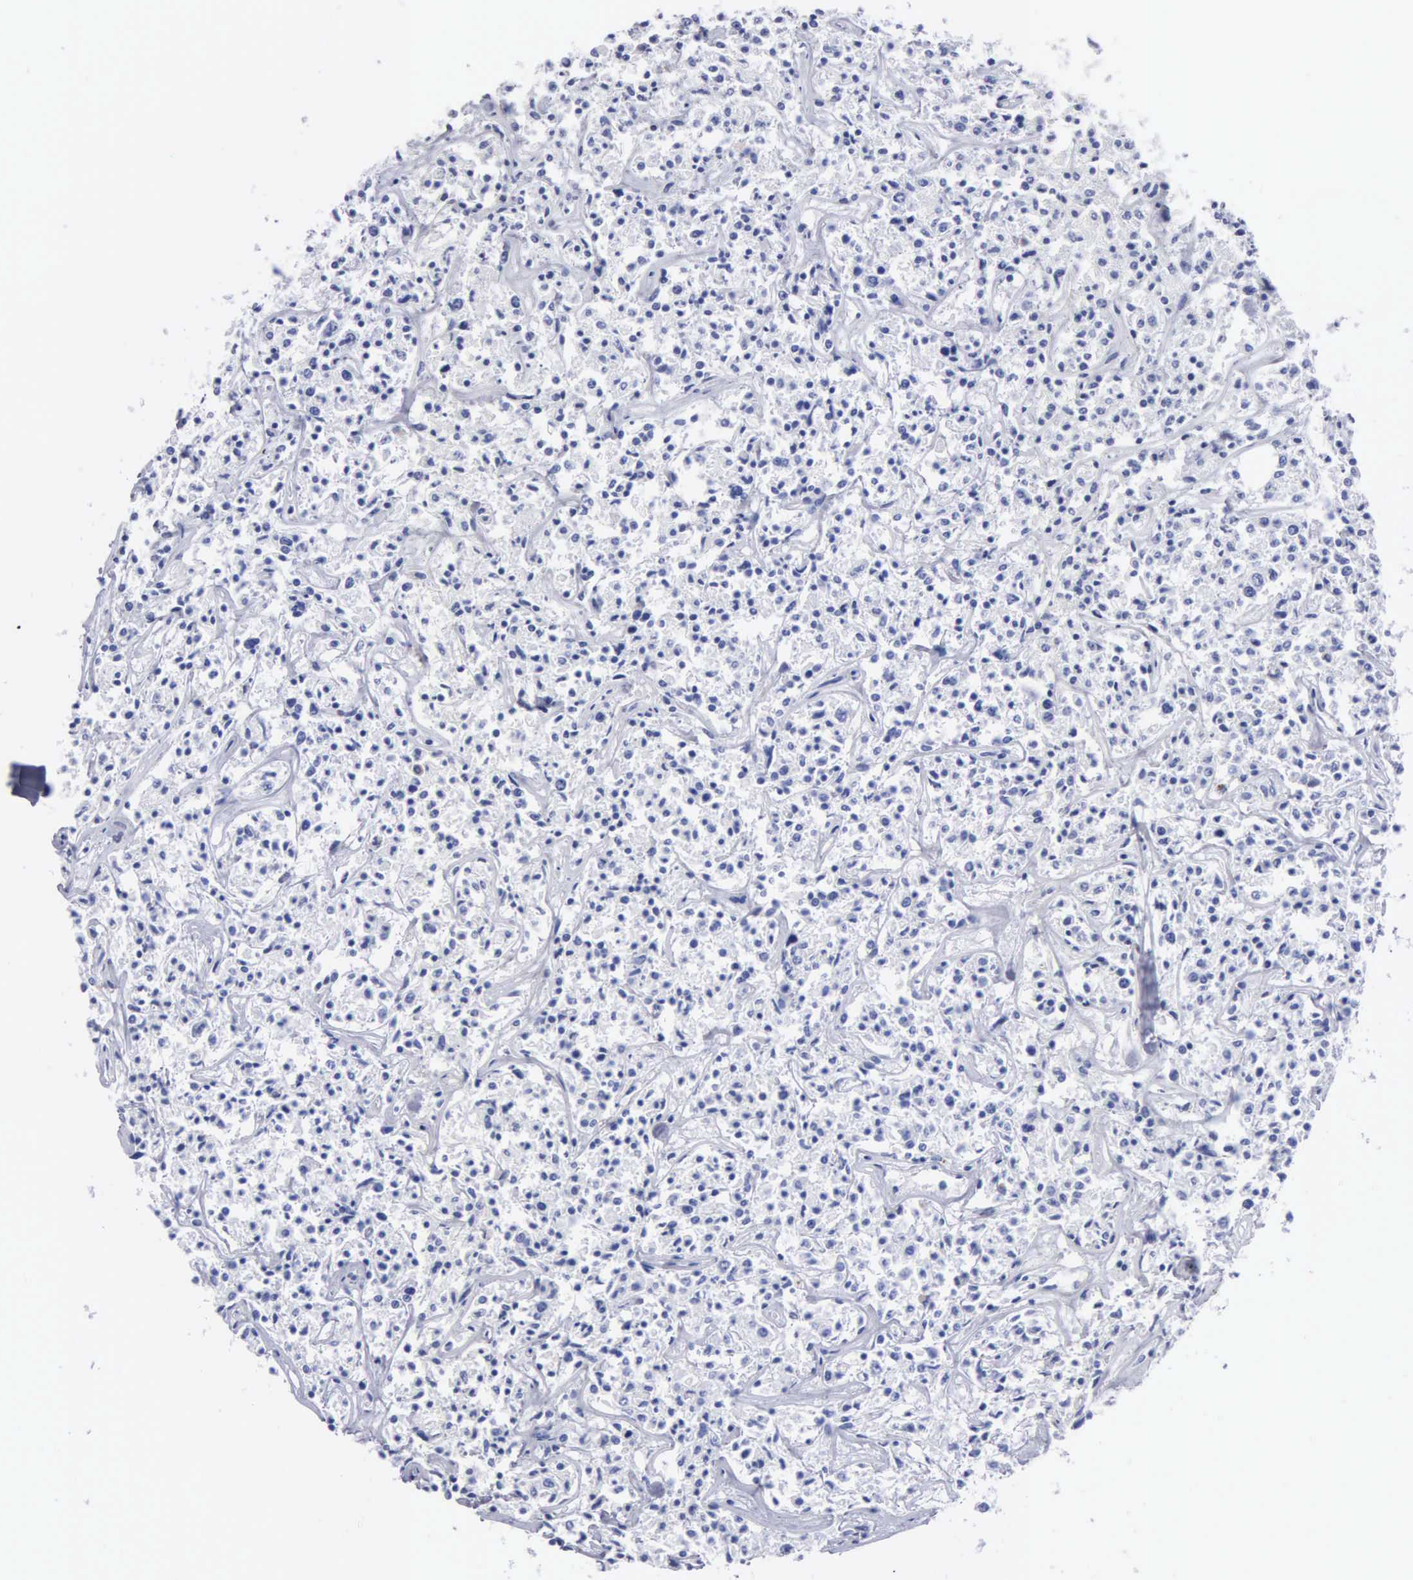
{"staining": {"intensity": "negative", "quantity": "none", "location": "none"}, "tissue": "lymphoma", "cell_type": "Tumor cells", "image_type": "cancer", "snomed": [{"axis": "morphology", "description": "Malignant lymphoma, non-Hodgkin's type, Low grade"}, {"axis": "topography", "description": "Small intestine"}], "caption": "Image shows no significant protein staining in tumor cells of lymphoma.", "gene": "CTSL", "patient": {"sex": "female", "age": 59}}